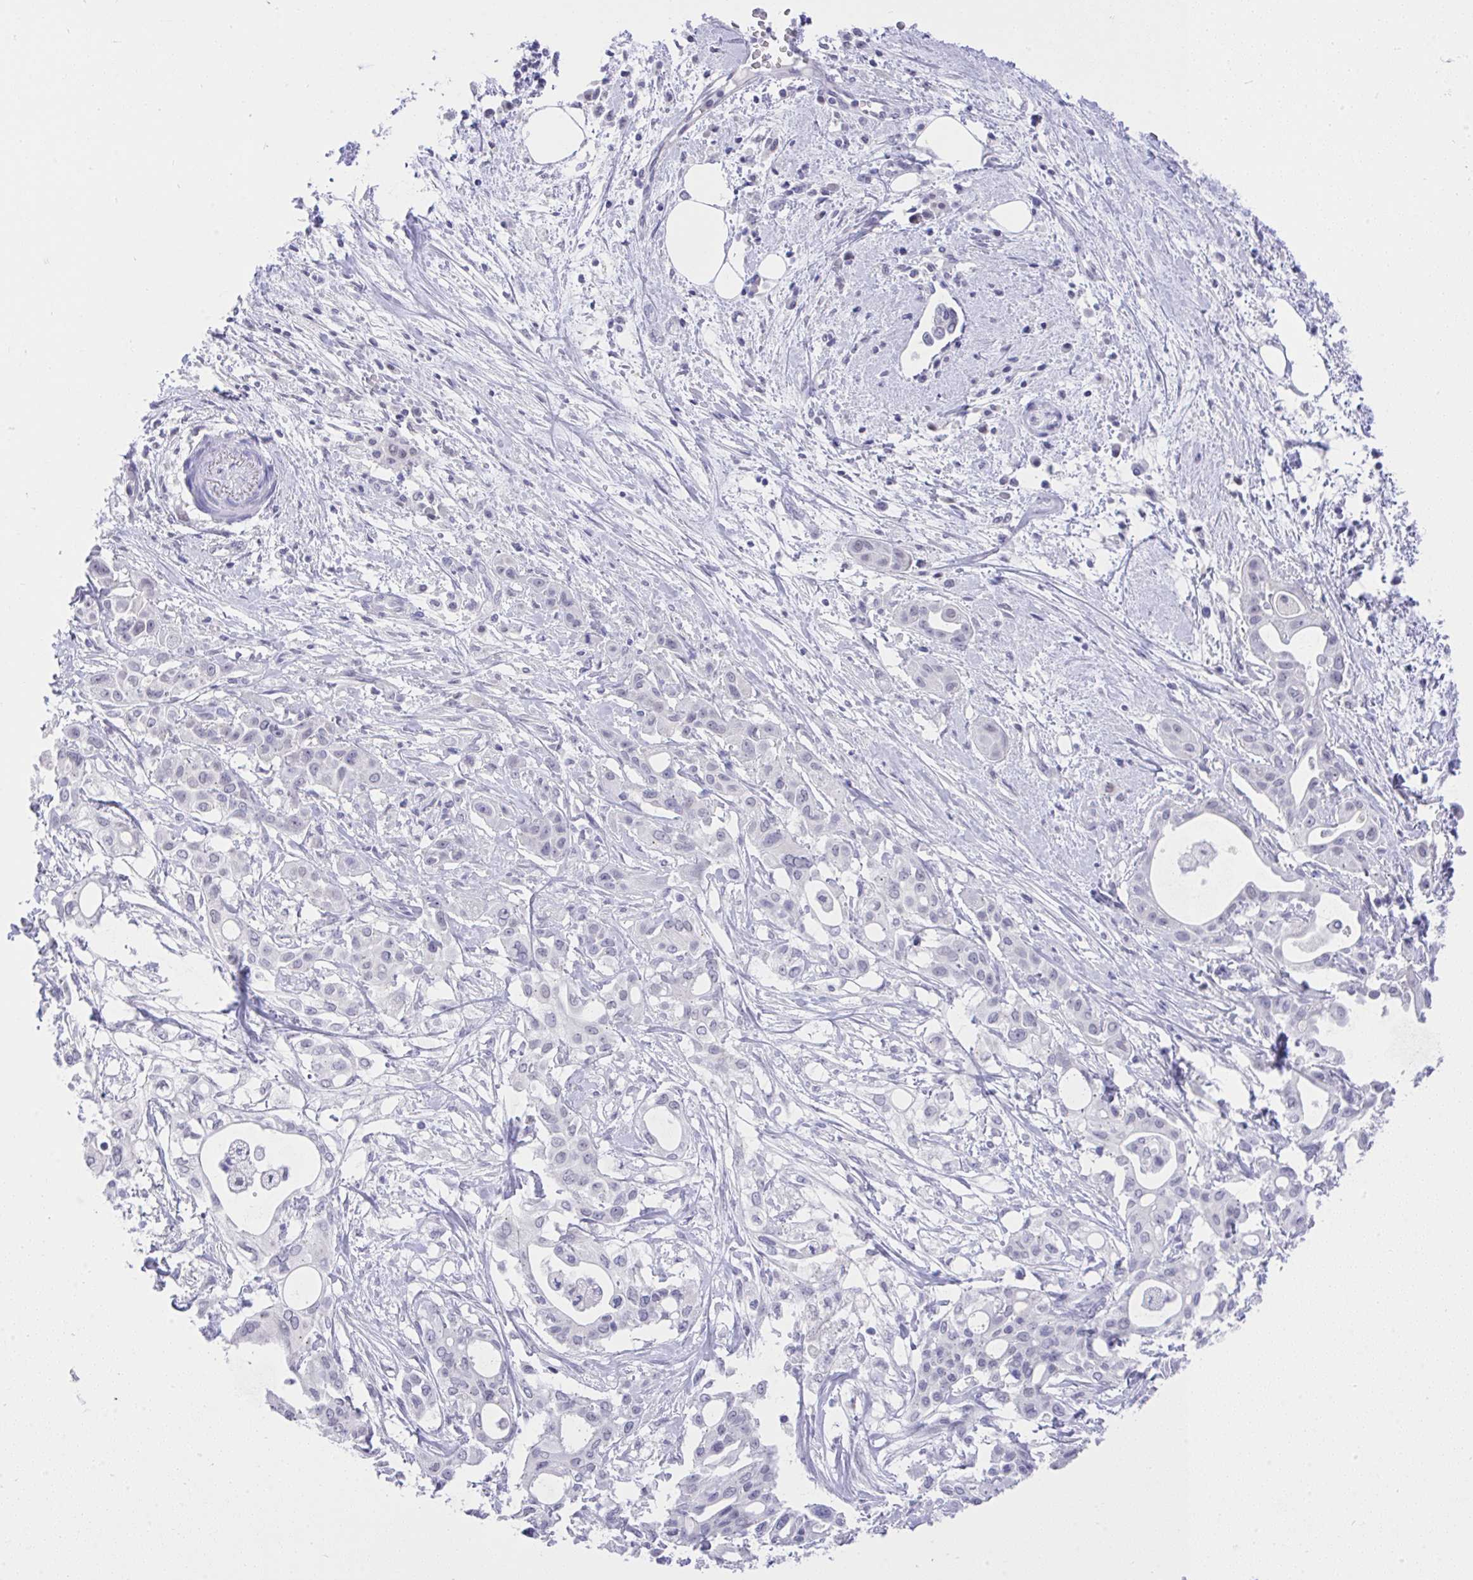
{"staining": {"intensity": "negative", "quantity": "none", "location": "none"}, "tissue": "pancreatic cancer", "cell_type": "Tumor cells", "image_type": "cancer", "snomed": [{"axis": "morphology", "description": "Adenocarcinoma, NOS"}, {"axis": "topography", "description": "Pancreas"}], "caption": "High magnification brightfield microscopy of adenocarcinoma (pancreatic) stained with DAB (3,3'-diaminobenzidine) (brown) and counterstained with hematoxylin (blue): tumor cells show no significant expression.", "gene": "MS4A12", "patient": {"sex": "female", "age": 68}}